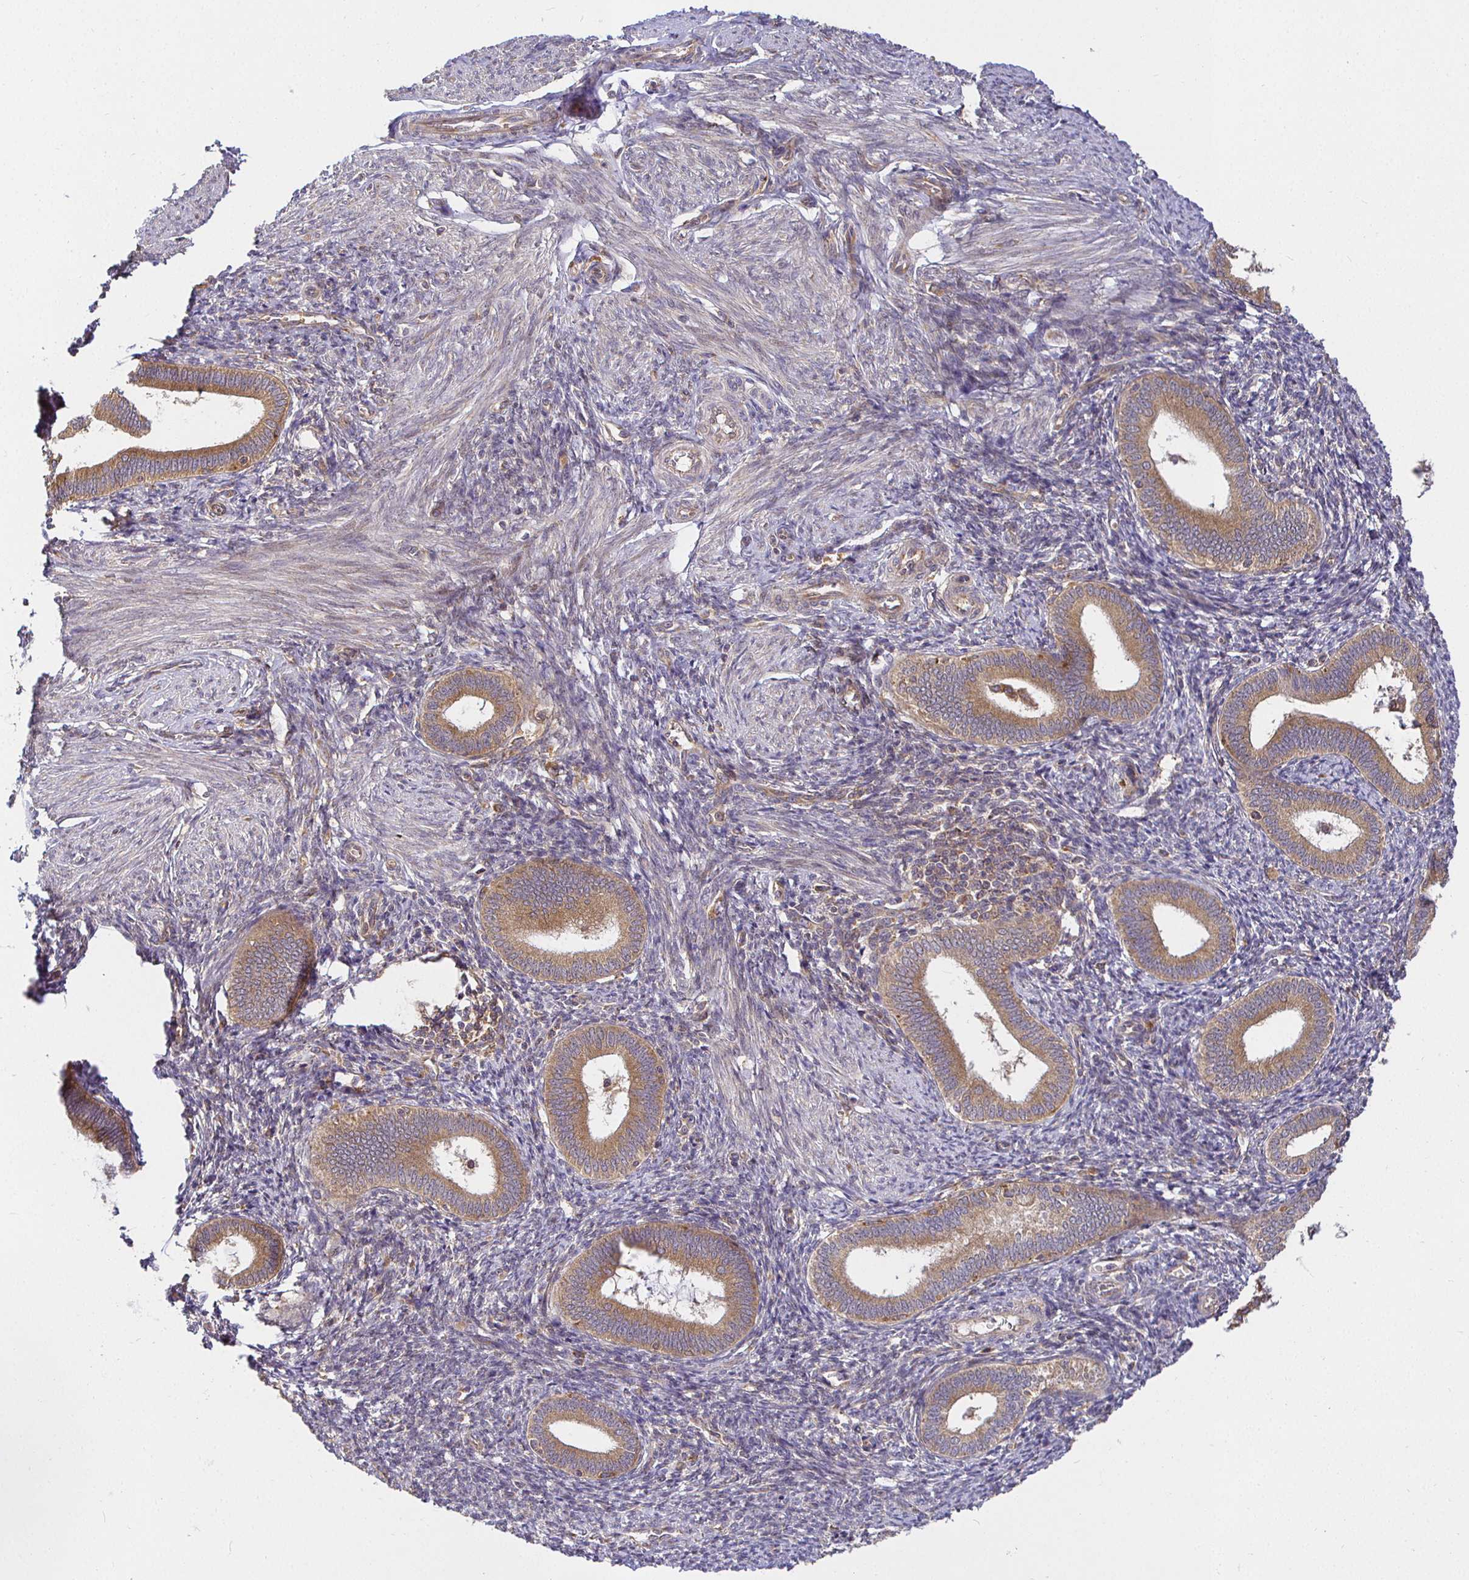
{"staining": {"intensity": "weak", "quantity": "25%-75%", "location": "cytoplasmic/membranous"}, "tissue": "endometrium", "cell_type": "Cells in endometrial stroma", "image_type": "normal", "snomed": [{"axis": "morphology", "description": "Normal tissue, NOS"}, {"axis": "topography", "description": "Endometrium"}], "caption": "Endometrium stained with a brown dye displays weak cytoplasmic/membranous positive expression in about 25%-75% of cells in endometrial stroma.", "gene": "IRAK1", "patient": {"sex": "female", "age": 41}}